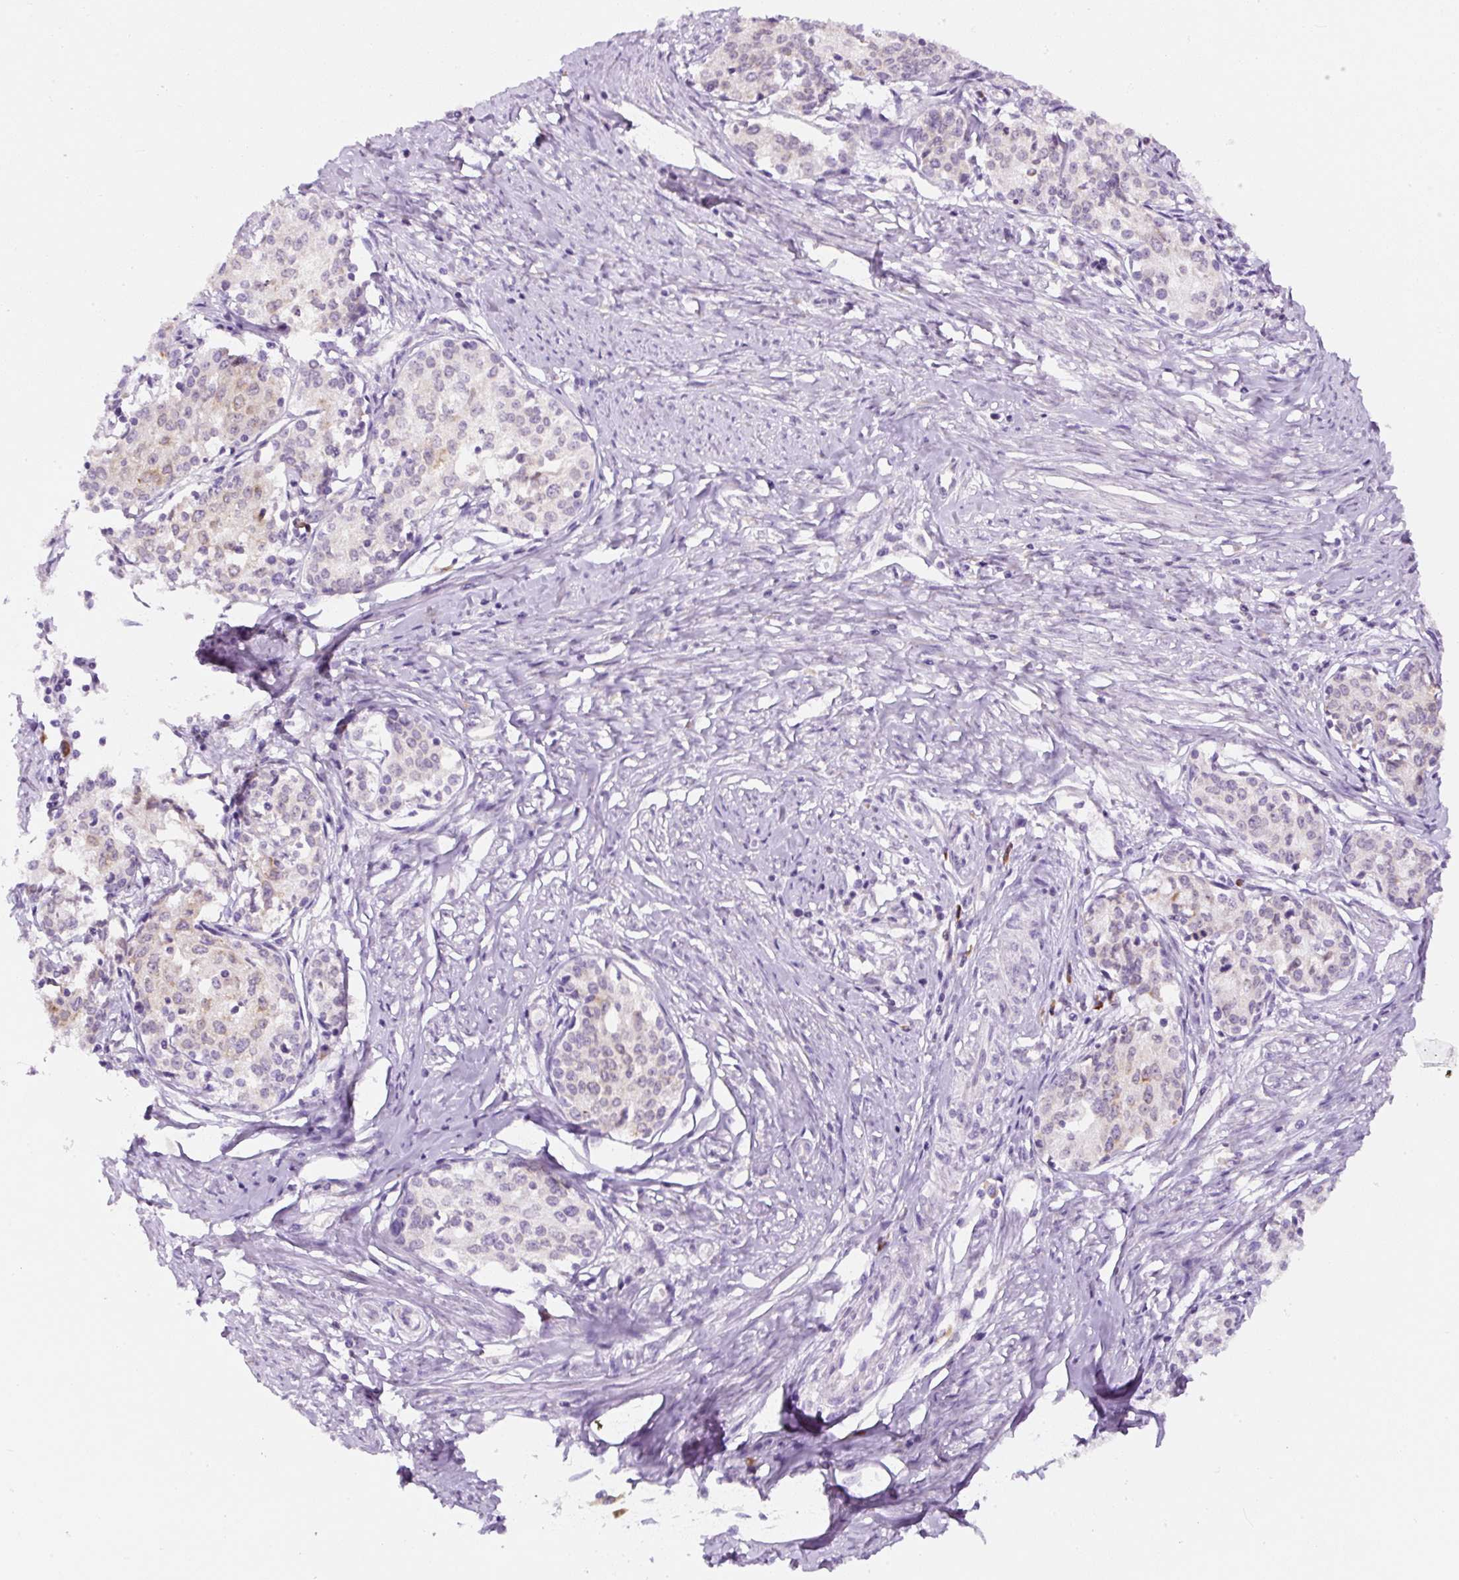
{"staining": {"intensity": "weak", "quantity": "25%-75%", "location": "cytoplasmic/membranous"}, "tissue": "cervical cancer", "cell_type": "Tumor cells", "image_type": "cancer", "snomed": [{"axis": "morphology", "description": "Squamous cell carcinoma, NOS"}, {"axis": "morphology", "description": "Adenocarcinoma, NOS"}, {"axis": "topography", "description": "Cervix"}], "caption": "Cervical adenocarcinoma stained for a protein displays weak cytoplasmic/membranous positivity in tumor cells.", "gene": "DDOST", "patient": {"sex": "female", "age": 52}}